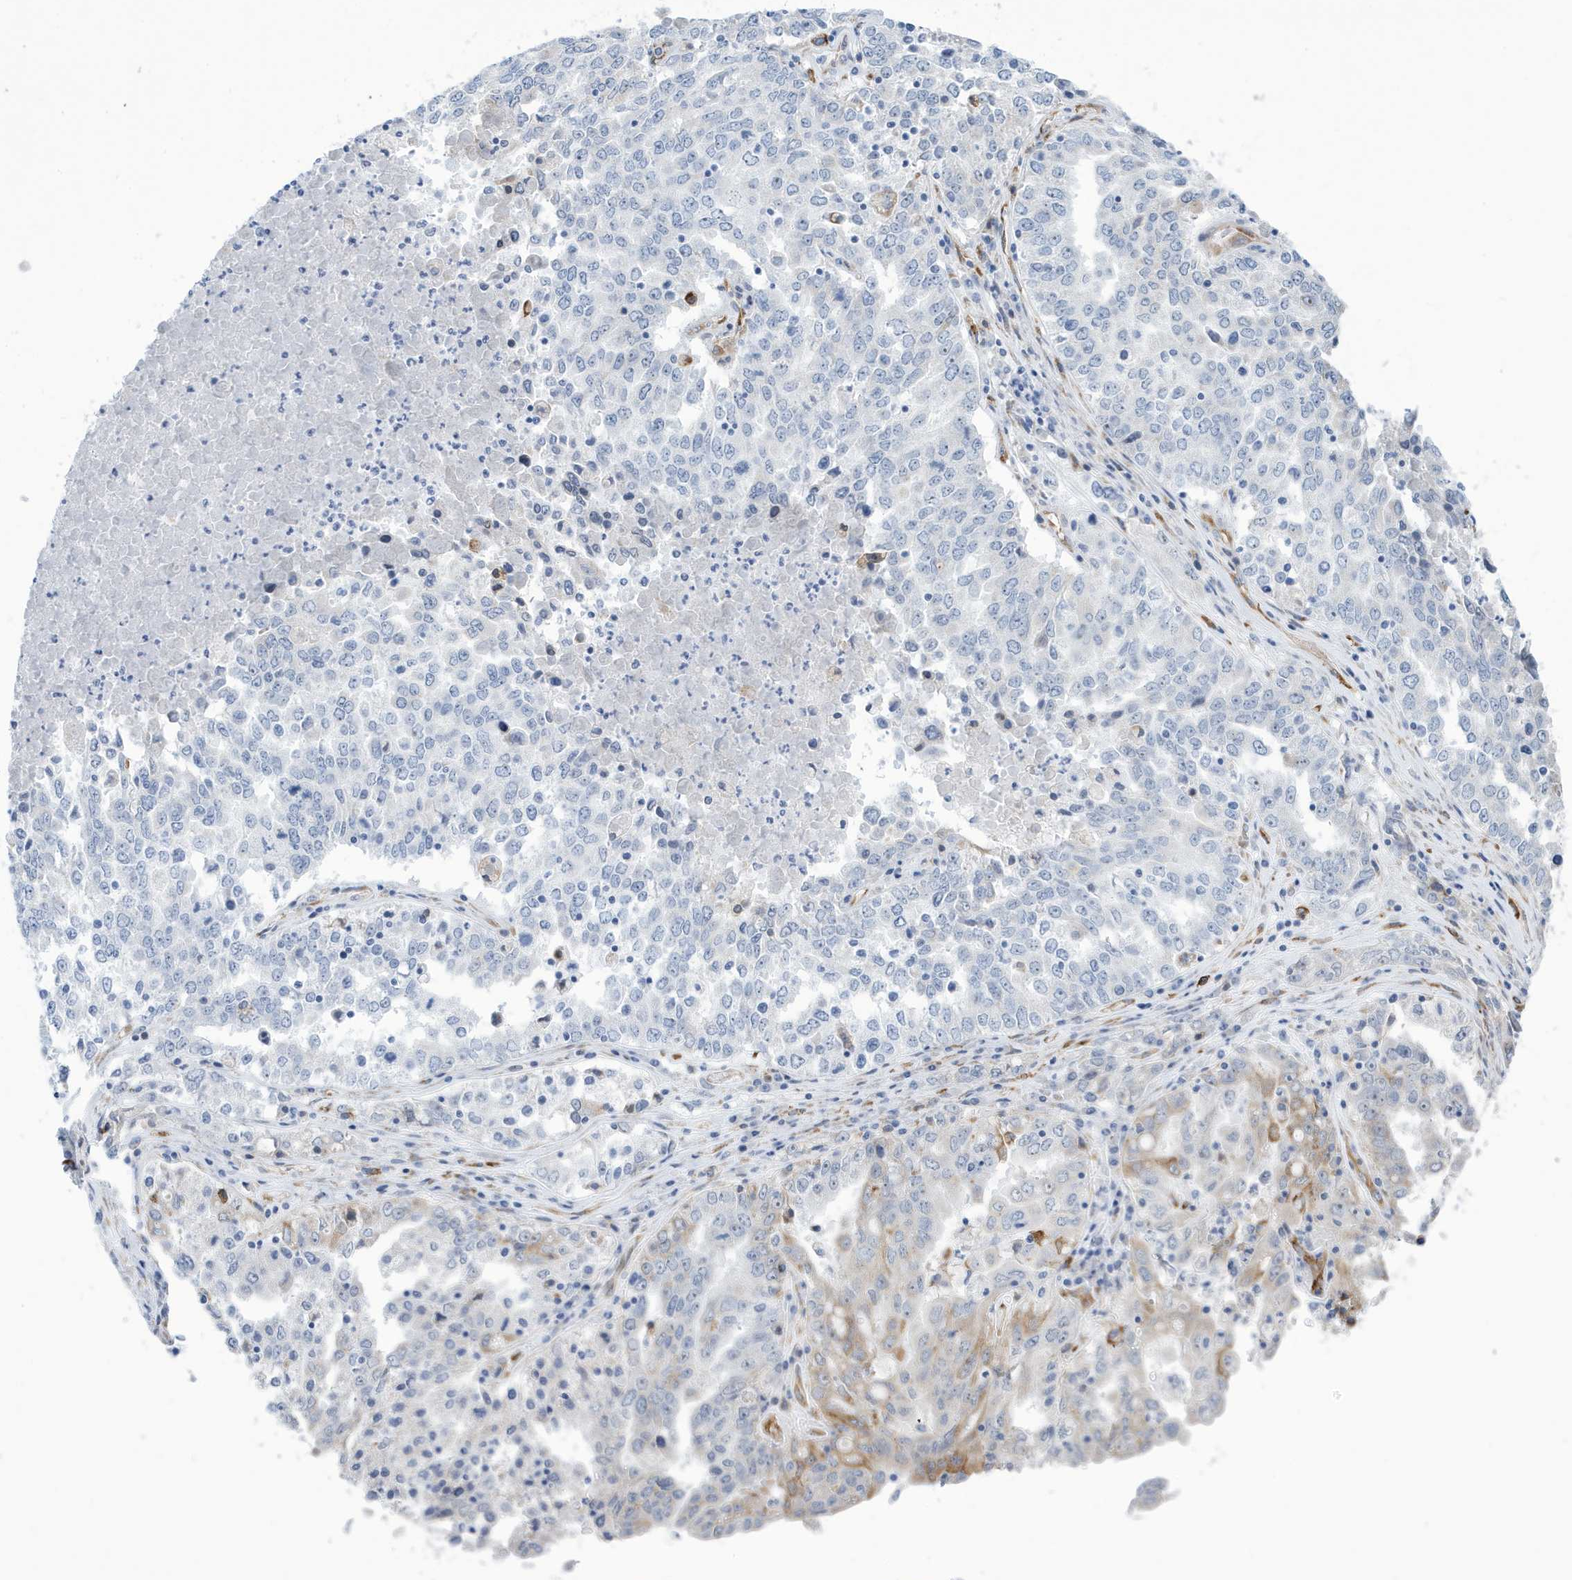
{"staining": {"intensity": "weak", "quantity": "<25%", "location": "cytoplasmic/membranous"}, "tissue": "ovarian cancer", "cell_type": "Tumor cells", "image_type": "cancer", "snomed": [{"axis": "morphology", "description": "Carcinoma, endometroid"}, {"axis": "topography", "description": "Ovary"}], "caption": "Protein analysis of ovarian cancer shows no significant staining in tumor cells. Brightfield microscopy of IHC stained with DAB (3,3'-diaminobenzidine) (brown) and hematoxylin (blue), captured at high magnification.", "gene": "SEMA3F", "patient": {"sex": "female", "age": 62}}